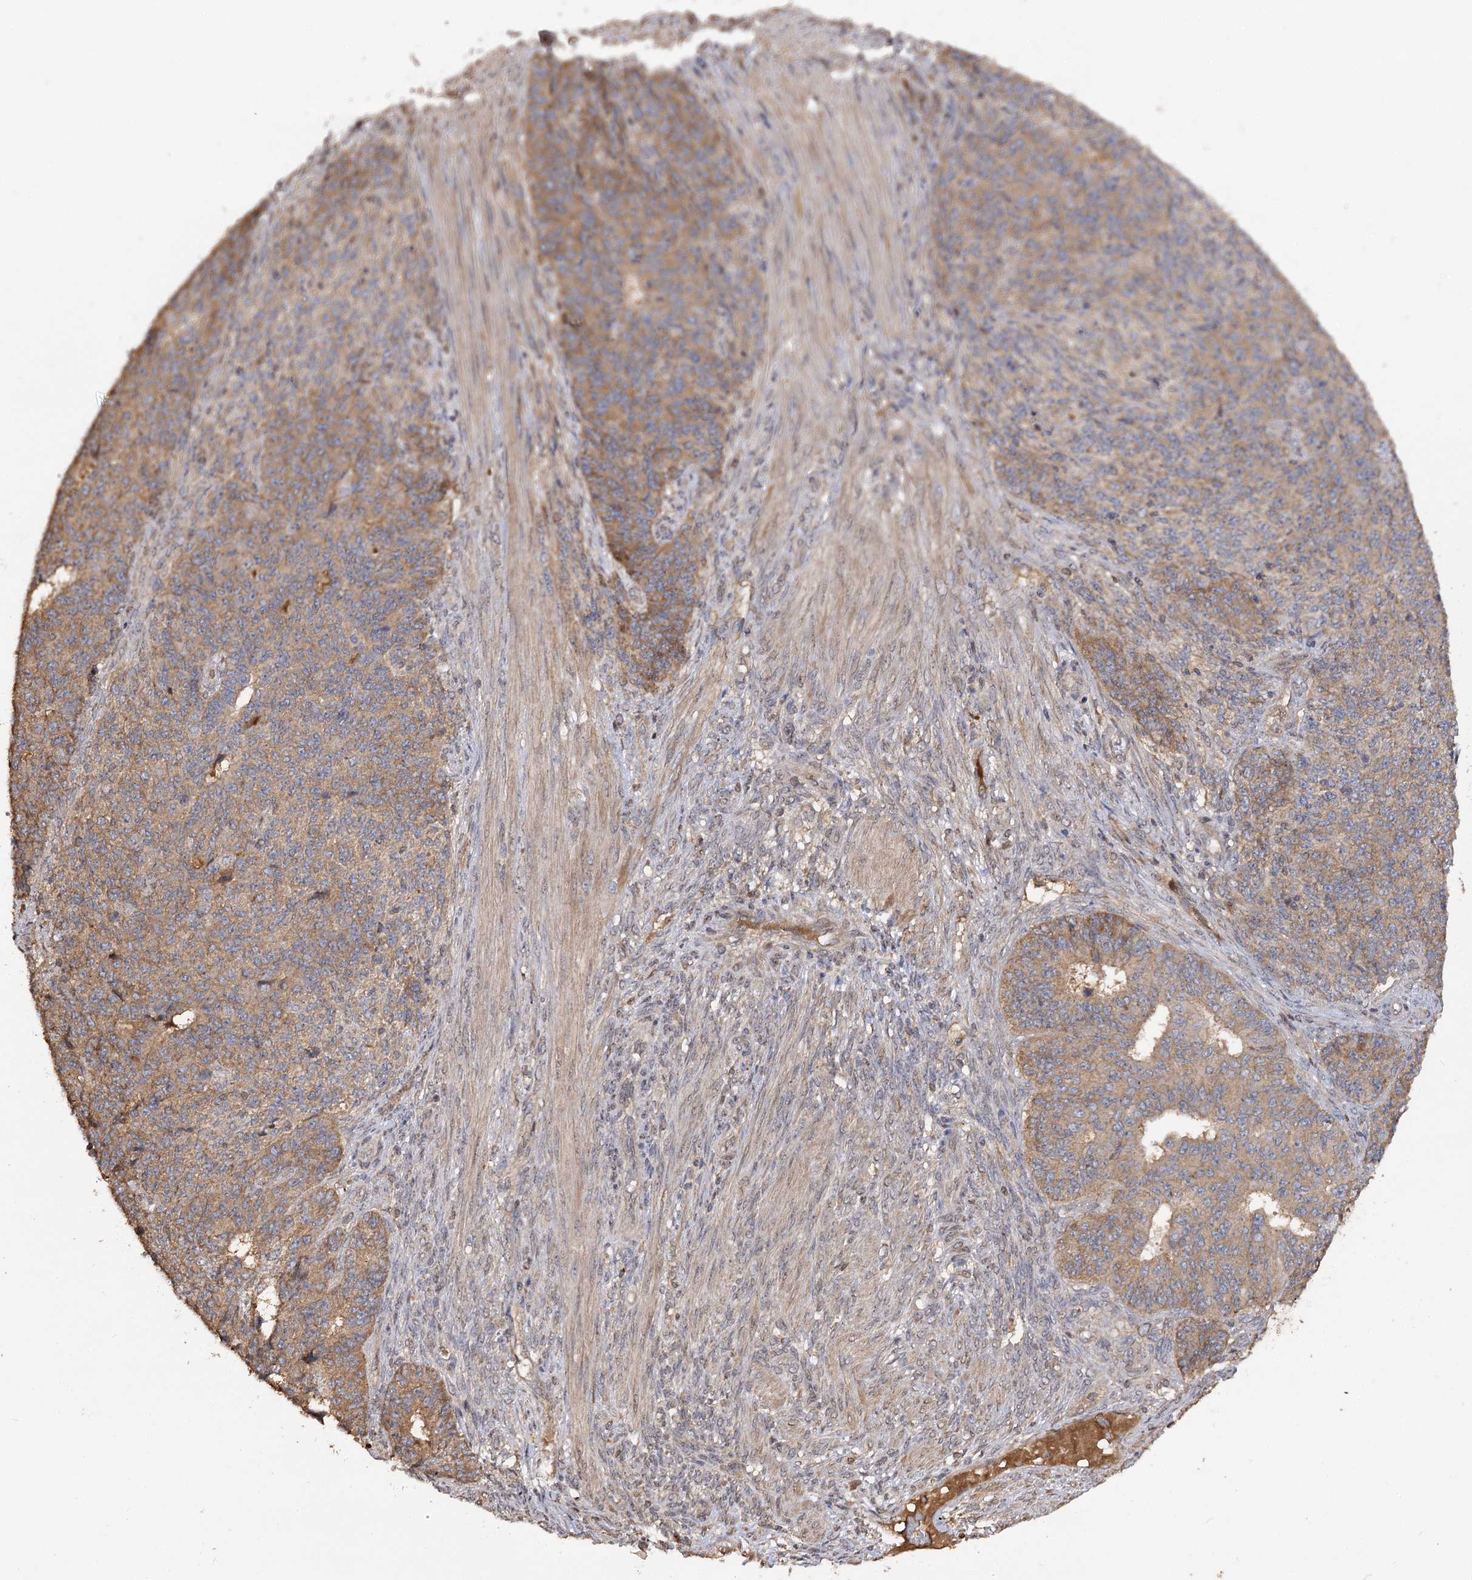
{"staining": {"intensity": "moderate", "quantity": ">75%", "location": "cytoplasmic/membranous"}, "tissue": "endometrial cancer", "cell_type": "Tumor cells", "image_type": "cancer", "snomed": [{"axis": "morphology", "description": "Adenocarcinoma, NOS"}, {"axis": "topography", "description": "Endometrium"}], "caption": "There is medium levels of moderate cytoplasmic/membranous positivity in tumor cells of adenocarcinoma (endometrial), as demonstrated by immunohistochemical staining (brown color).", "gene": "ARL13A", "patient": {"sex": "female", "age": 32}}